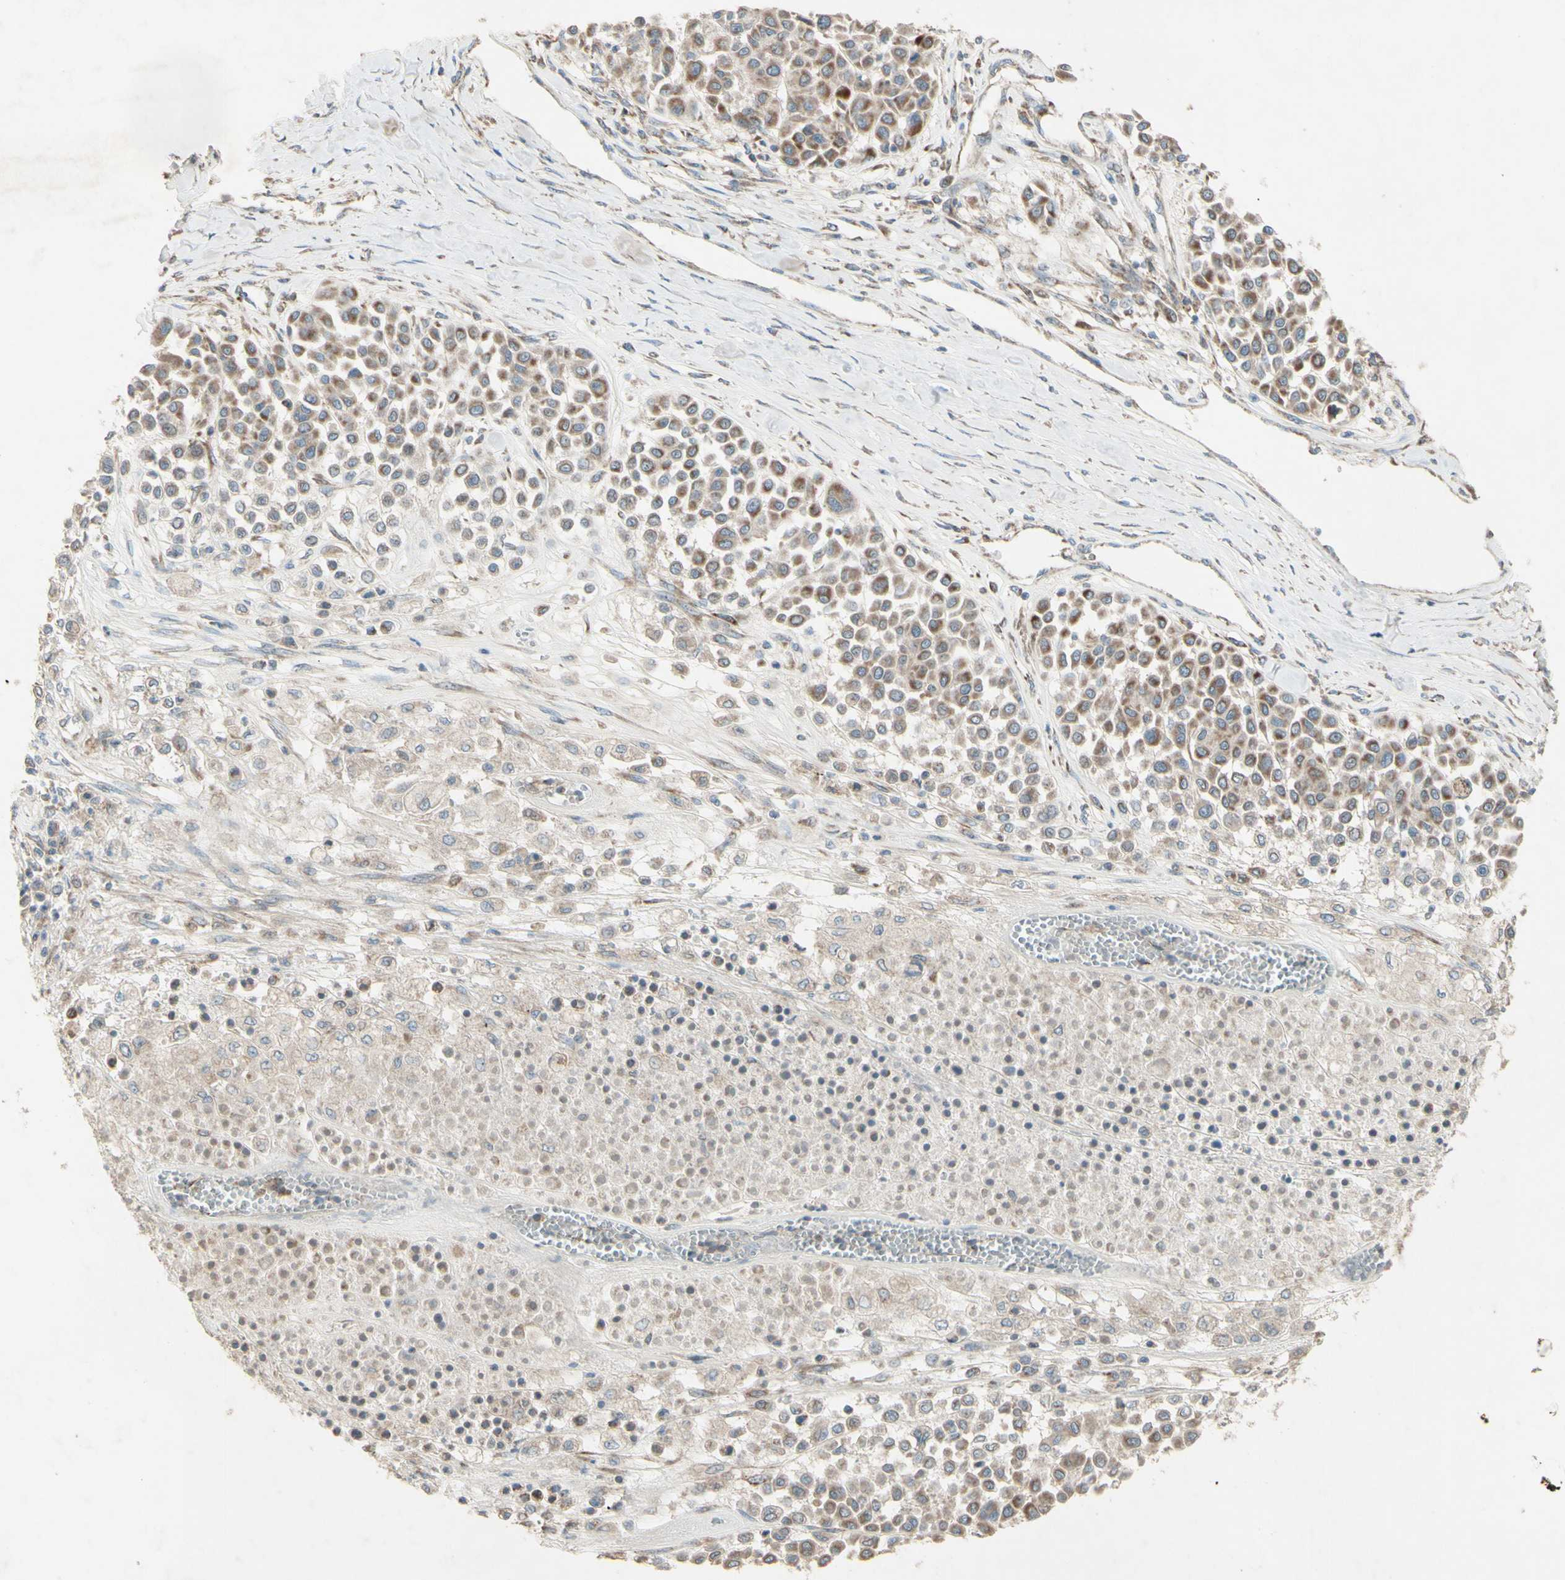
{"staining": {"intensity": "moderate", "quantity": ">75%", "location": "cytoplasmic/membranous"}, "tissue": "melanoma", "cell_type": "Tumor cells", "image_type": "cancer", "snomed": [{"axis": "morphology", "description": "Malignant melanoma, Metastatic site"}, {"axis": "topography", "description": "Soft tissue"}], "caption": "Malignant melanoma (metastatic site) stained with a brown dye shows moderate cytoplasmic/membranous positive expression in about >75% of tumor cells.", "gene": "RHOT1", "patient": {"sex": "male", "age": 41}}